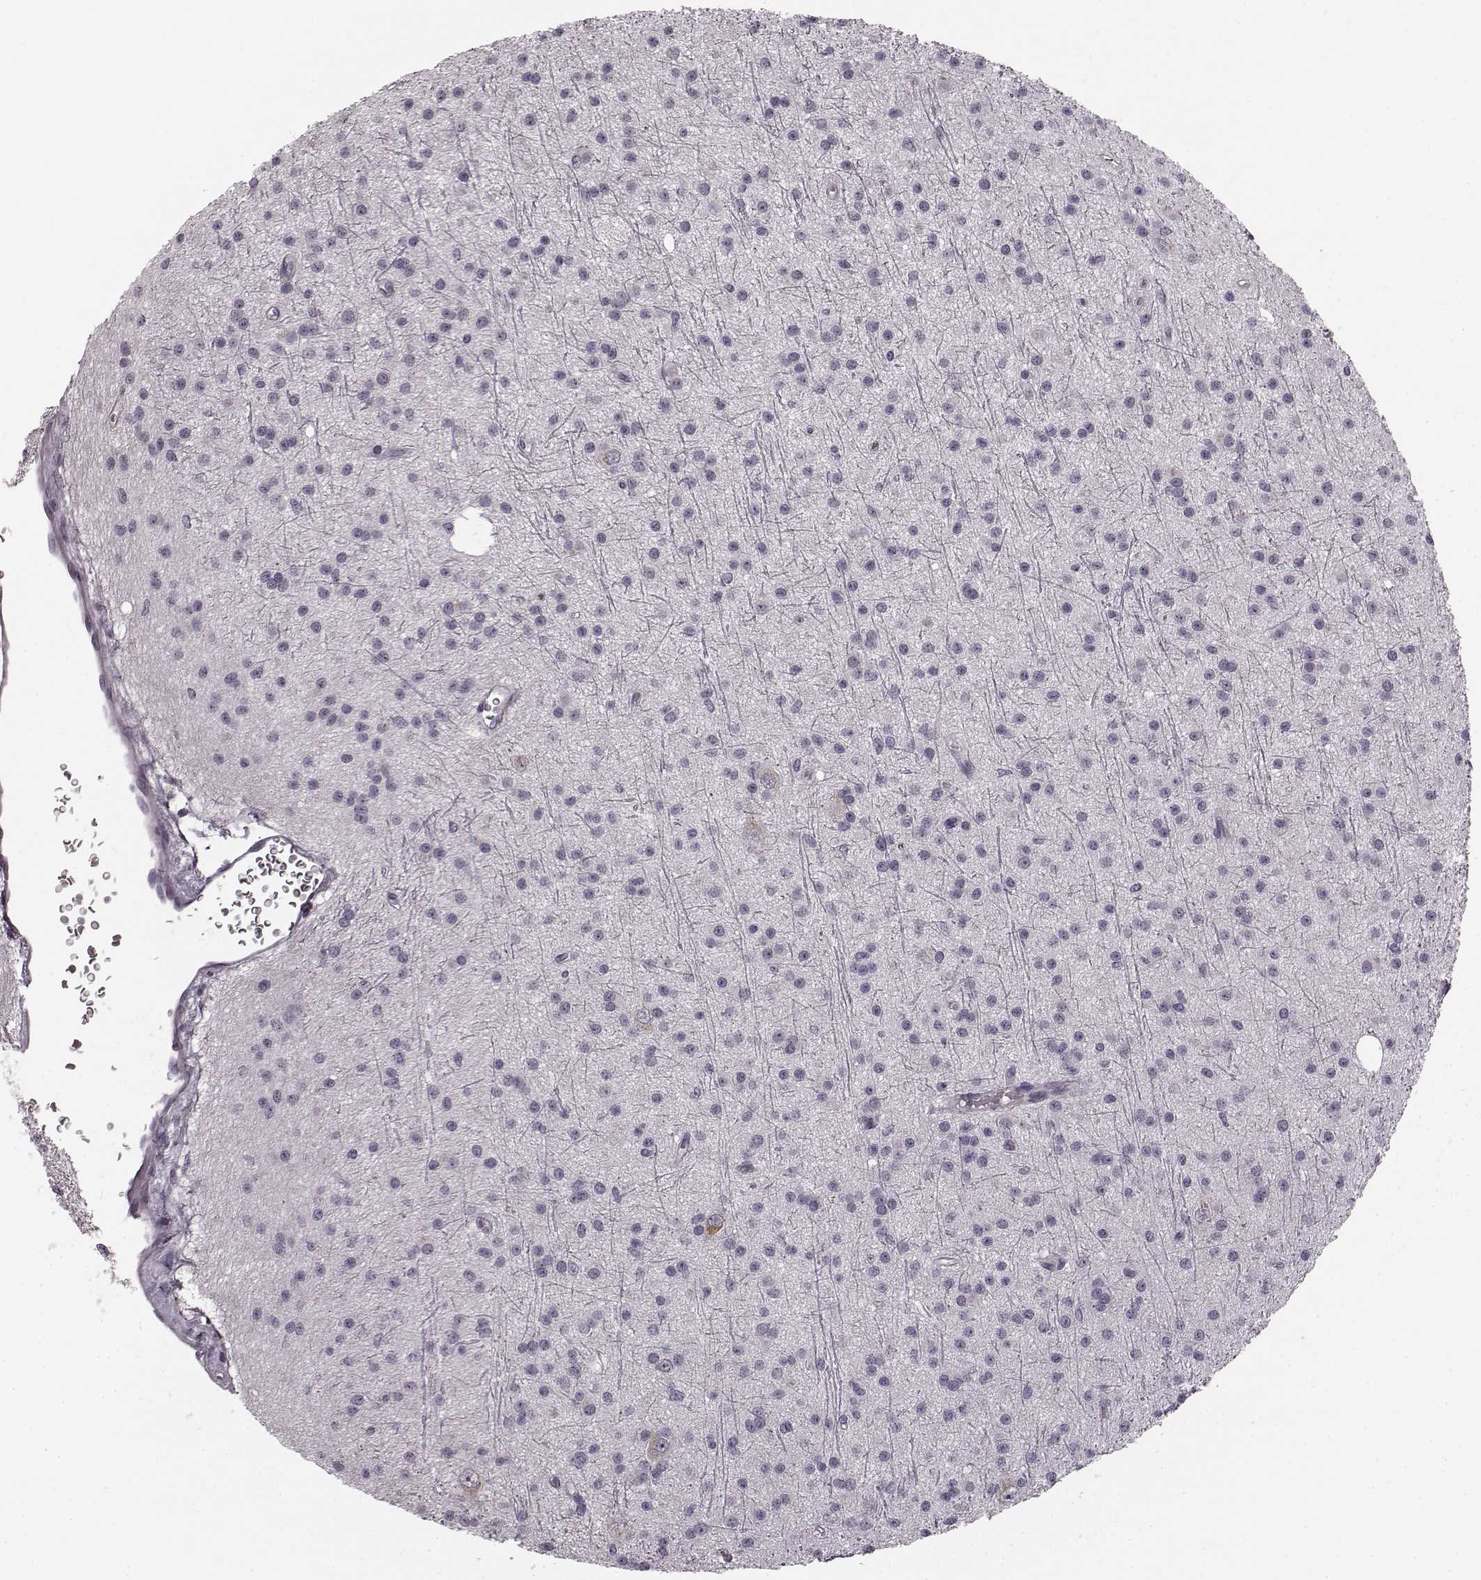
{"staining": {"intensity": "negative", "quantity": "none", "location": "none"}, "tissue": "glioma", "cell_type": "Tumor cells", "image_type": "cancer", "snomed": [{"axis": "morphology", "description": "Glioma, malignant, Low grade"}, {"axis": "topography", "description": "Brain"}], "caption": "Low-grade glioma (malignant) was stained to show a protein in brown. There is no significant staining in tumor cells.", "gene": "FAM234B", "patient": {"sex": "male", "age": 27}}